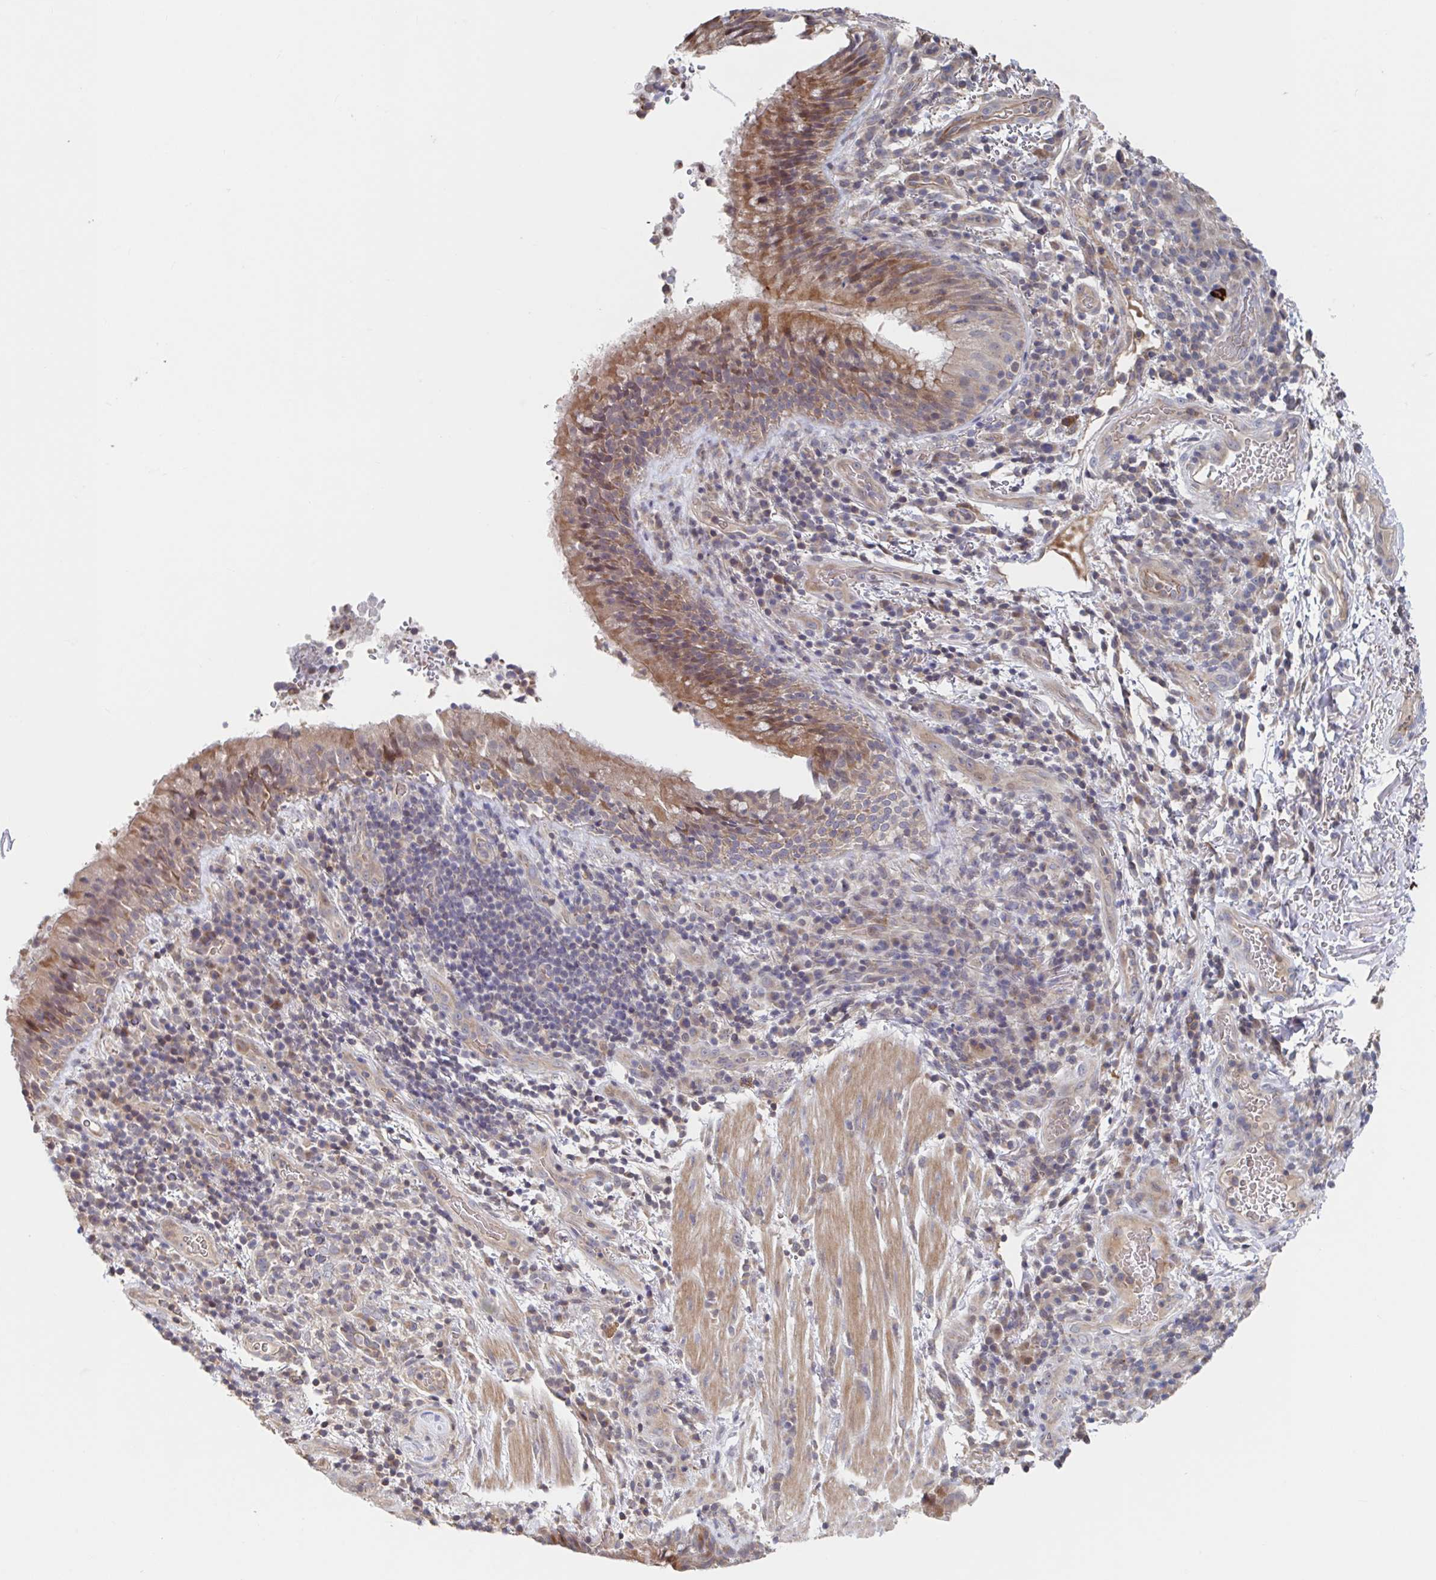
{"staining": {"intensity": "moderate", "quantity": ">75%", "location": "cytoplasmic/membranous"}, "tissue": "bronchus", "cell_type": "Respiratory epithelial cells", "image_type": "normal", "snomed": [{"axis": "morphology", "description": "Normal tissue, NOS"}, {"axis": "topography", "description": "Lymph node"}, {"axis": "topography", "description": "Bronchus"}], "caption": "Moderate cytoplasmic/membranous positivity for a protein is identified in about >75% of respiratory epithelial cells of unremarkable bronchus using IHC.", "gene": "DHRS12", "patient": {"sex": "male", "age": 56}}